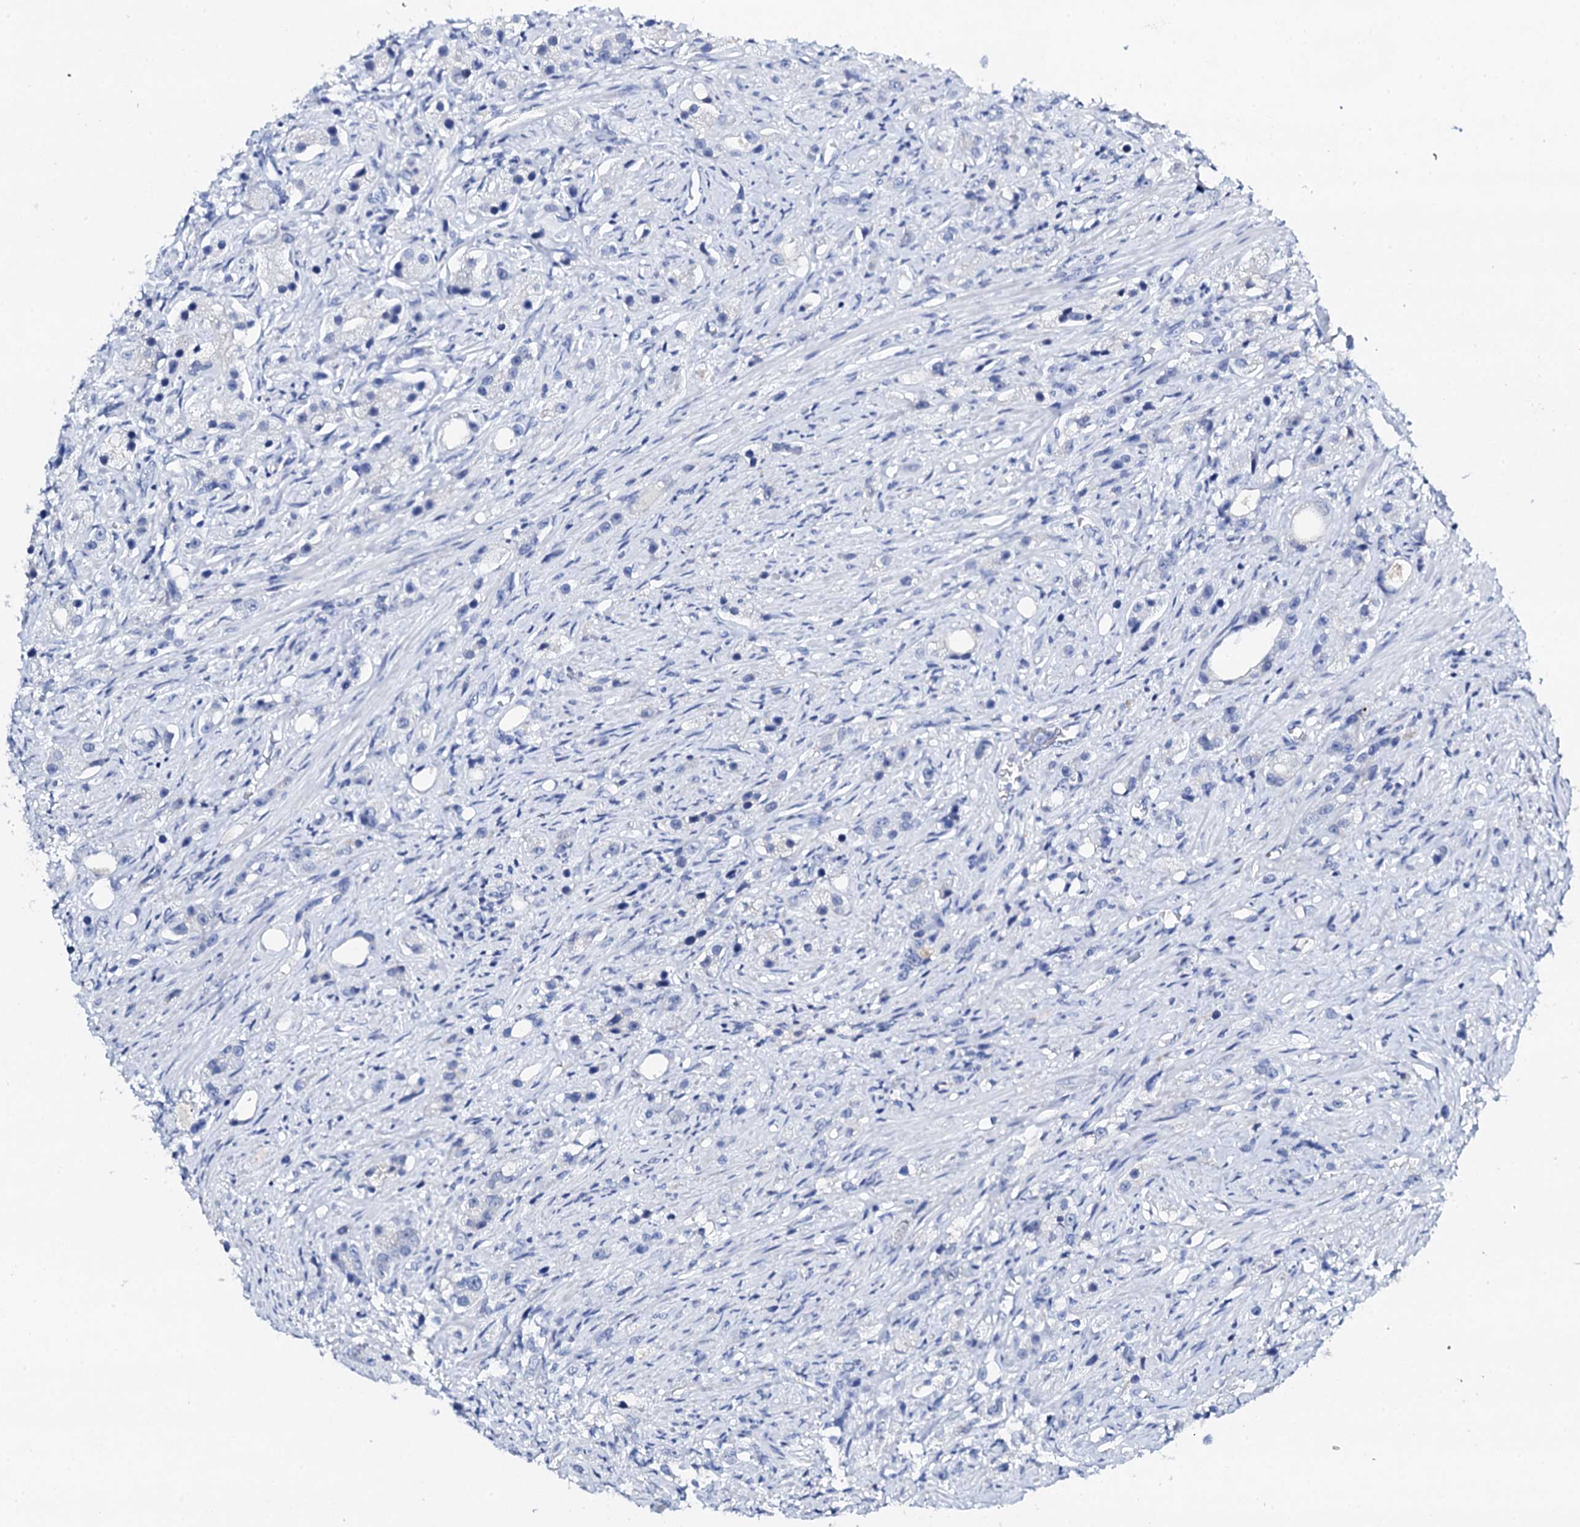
{"staining": {"intensity": "negative", "quantity": "none", "location": "none"}, "tissue": "prostate cancer", "cell_type": "Tumor cells", "image_type": "cancer", "snomed": [{"axis": "morphology", "description": "Adenocarcinoma, High grade"}, {"axis": "topography", "description": "Prostate"}], "caption": "Histopathology image shows no significant protein positivity in tumor cells of prostate high-grade adenocarcinoma.", "gene": "FBXL16", "patient": {"sex": "male", "age": 63}}